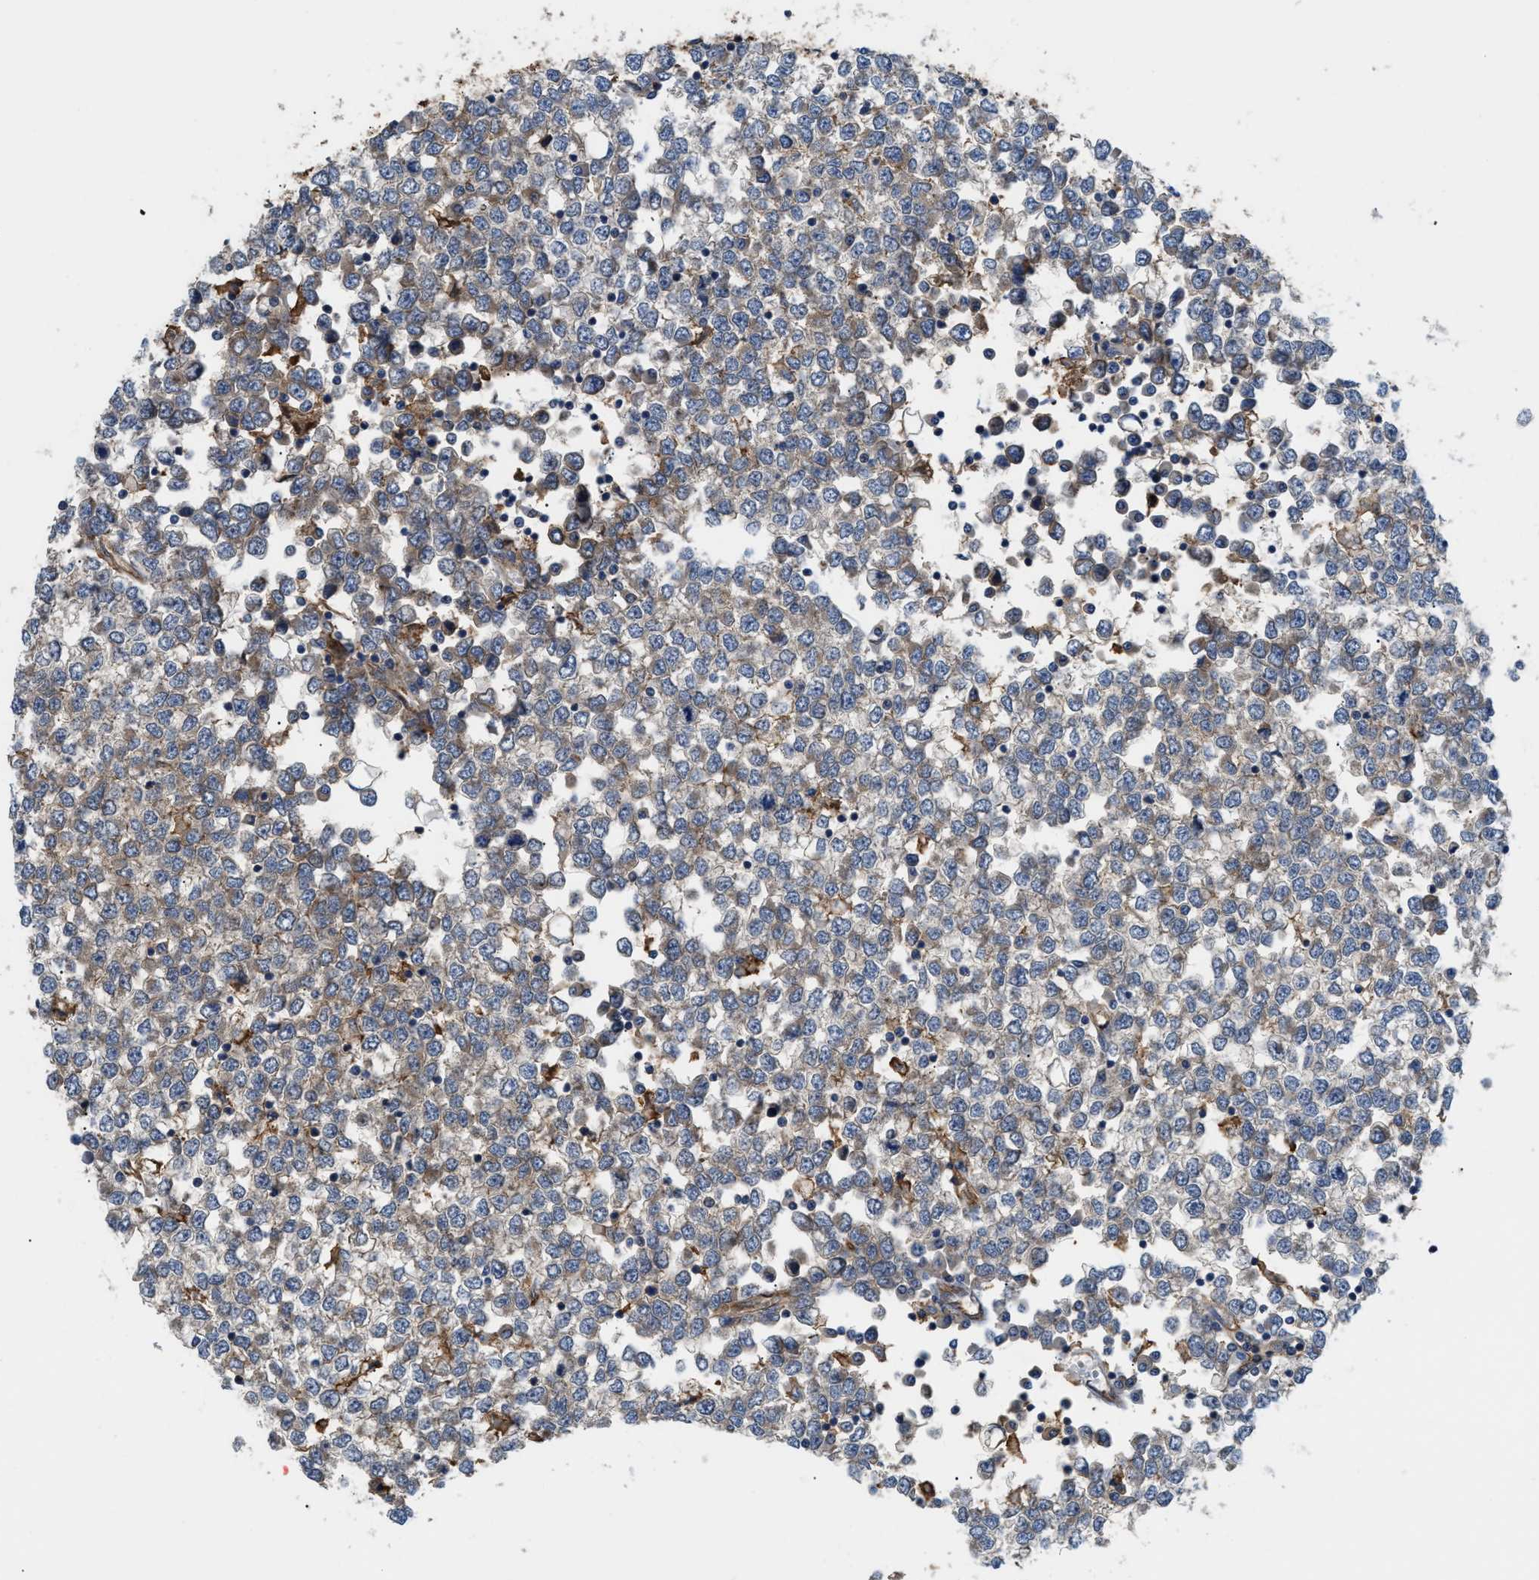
{"staining": {"intensity": "weak", "quantity": "<25%", "location": "cytoplasmic/membranous"}, "tissue": "testis cancer", "cell_type": "Tumor cells", "image_type": "cancer", "snomed": [{"axis": "morphology", "description": "Seminoma, NOS"}, {"axis": "topography", "description": "Testis"}], "caption": "This photomicrograph is of testis seminoma stained with immunohistochemistry to label a protein in brown with the nuclei are counter-stained blue. There is no positivity in tumor cells. The staining is performed using DAB (3,3'-diaminobenzidine) brown chromogen with nuclei counter-stained in using hematoxylin.", "gene": "DDHD2", "patient": {"sex": "male", "age": 65}}